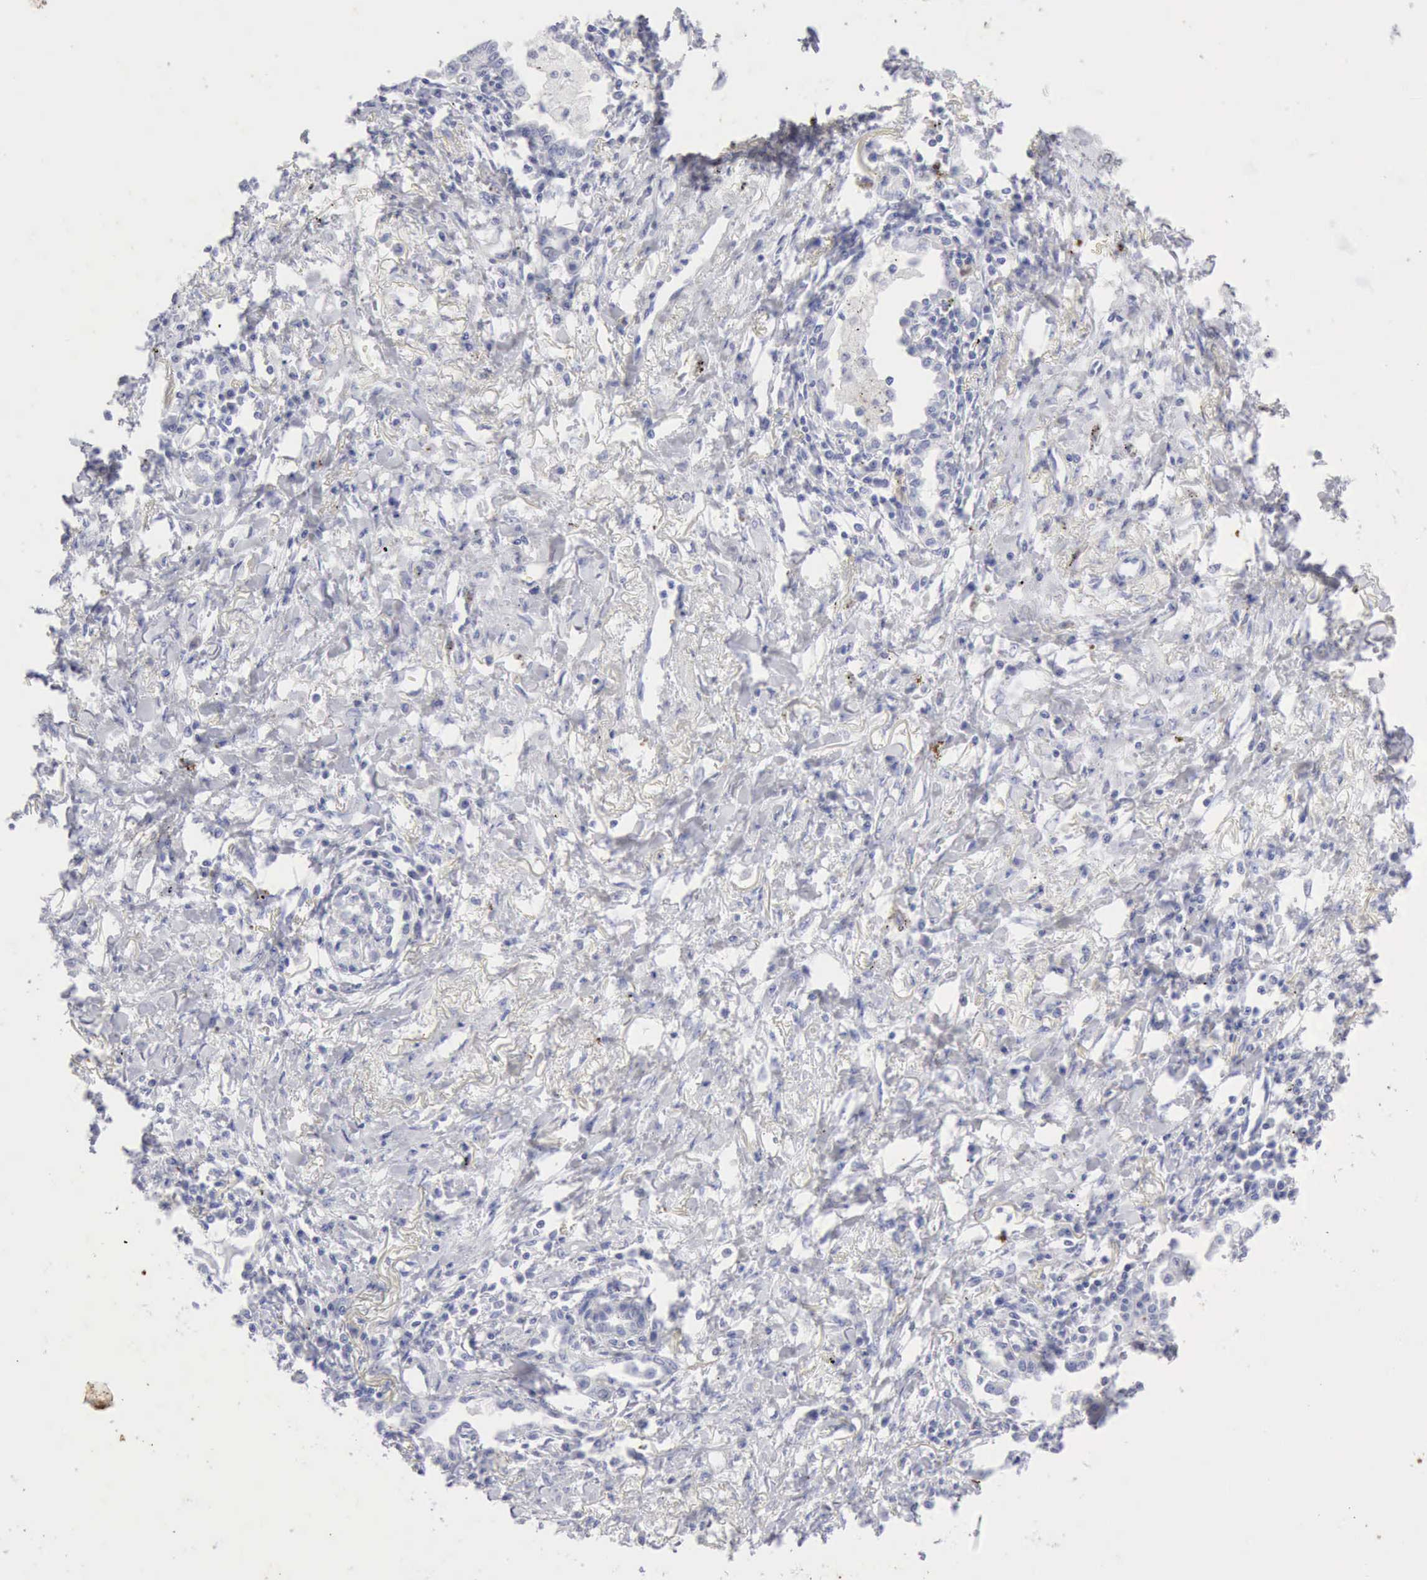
{"staining": {"intensity": "negative", "quantity": "none", "location": "none"}, "tissue": "lung cancer", "cell_type": "Tumor cells", "image_type": "cancer", "snomed": [{"axis": "morphology", "description": "Adenocarcinoma, NOS"}, {"axis": "topography", "description": "Lung"}], "caption": "Image shows no significant protein expression in tumor cells of adenocarcinoma (lung). (Brightfield microscopy of DAB (3,3'-diaminobenzidine) immunohistochemistry at high magnification).", "gene": "KRT10", "patient": {"sex": "male", "age": 60}}